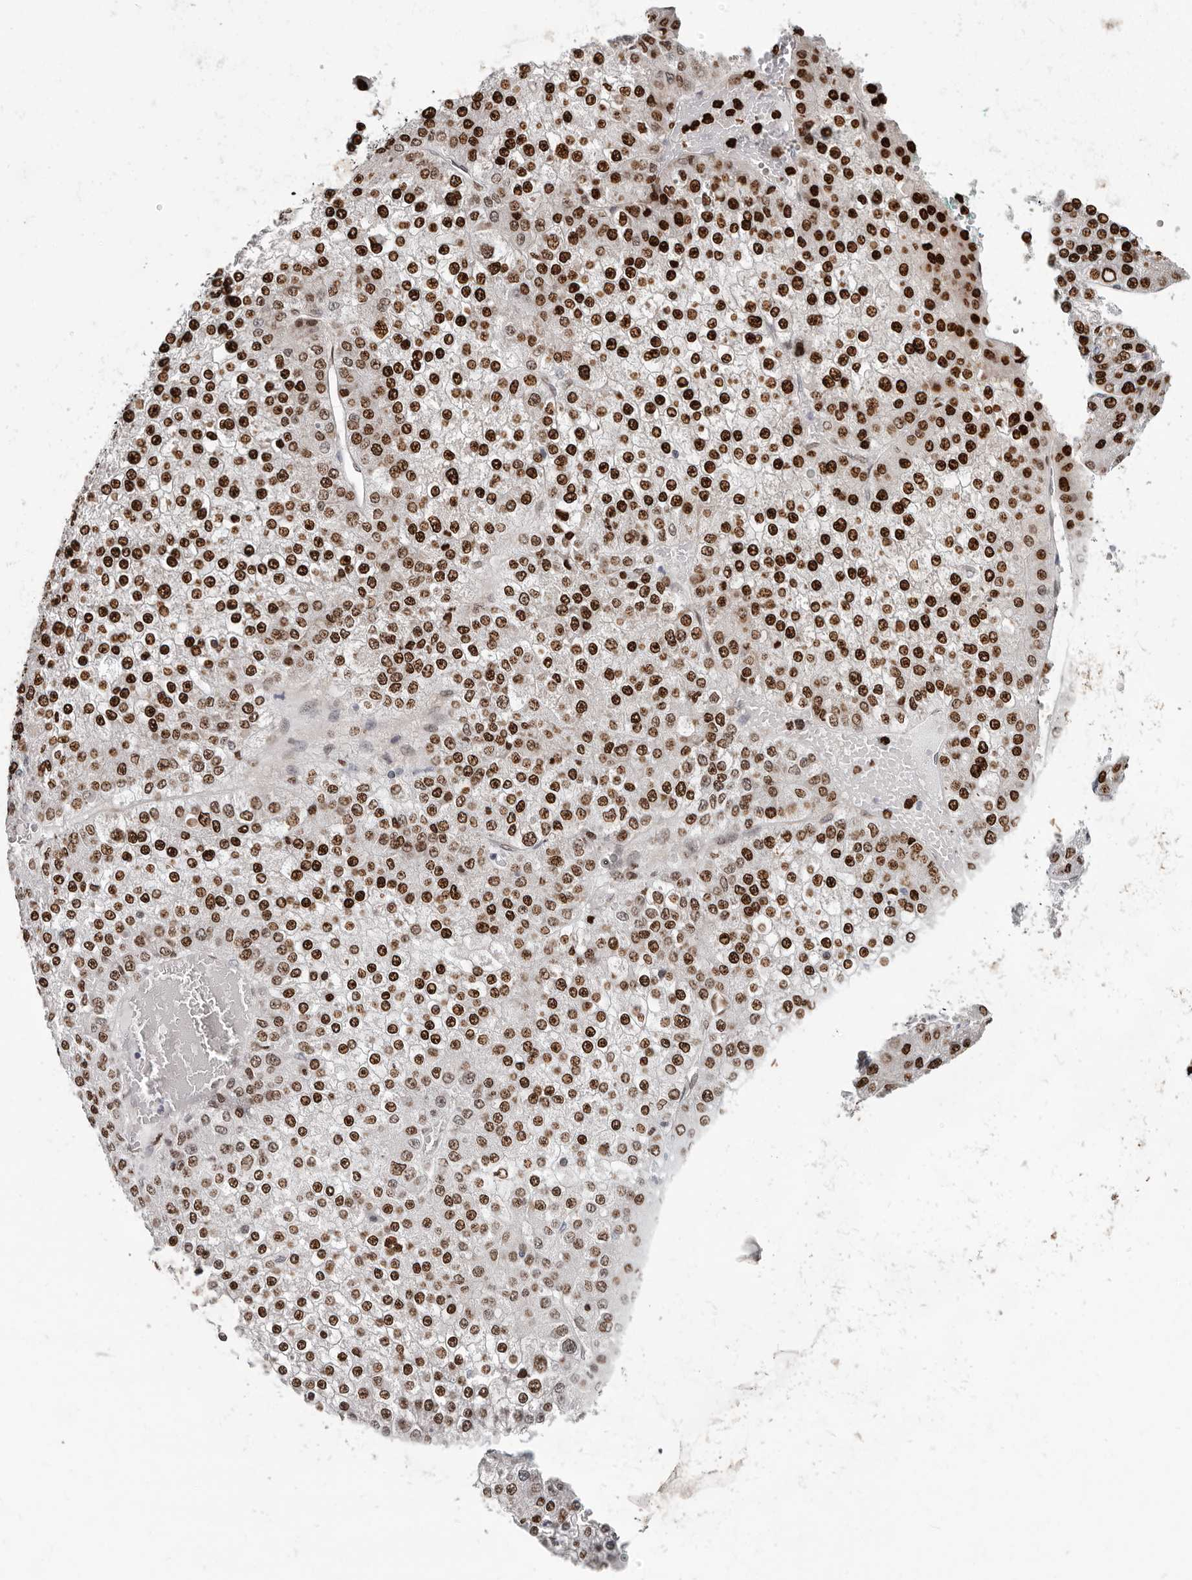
{"staining": {"intensity": "strong", "quantity": ">75%", "location": "nuclear"}, "tissue": "liver cancer", "cell_type": "Tumor cells", "image_type": "cancer", "snomed": [{"axis": "morphology", "description": "Carcinoma, Hepatocellular, NOS"}, {"axis": "topography", "description": "Liver"}], "caption": "A brown stain labels strong nuclear positivity of a protein in human liver cancer (hepatocellular carcinoma) tumor cells. Nuclei are stained in blue.", "gene": "SRP19", "patient": {"sex": "female", "age": 73}}